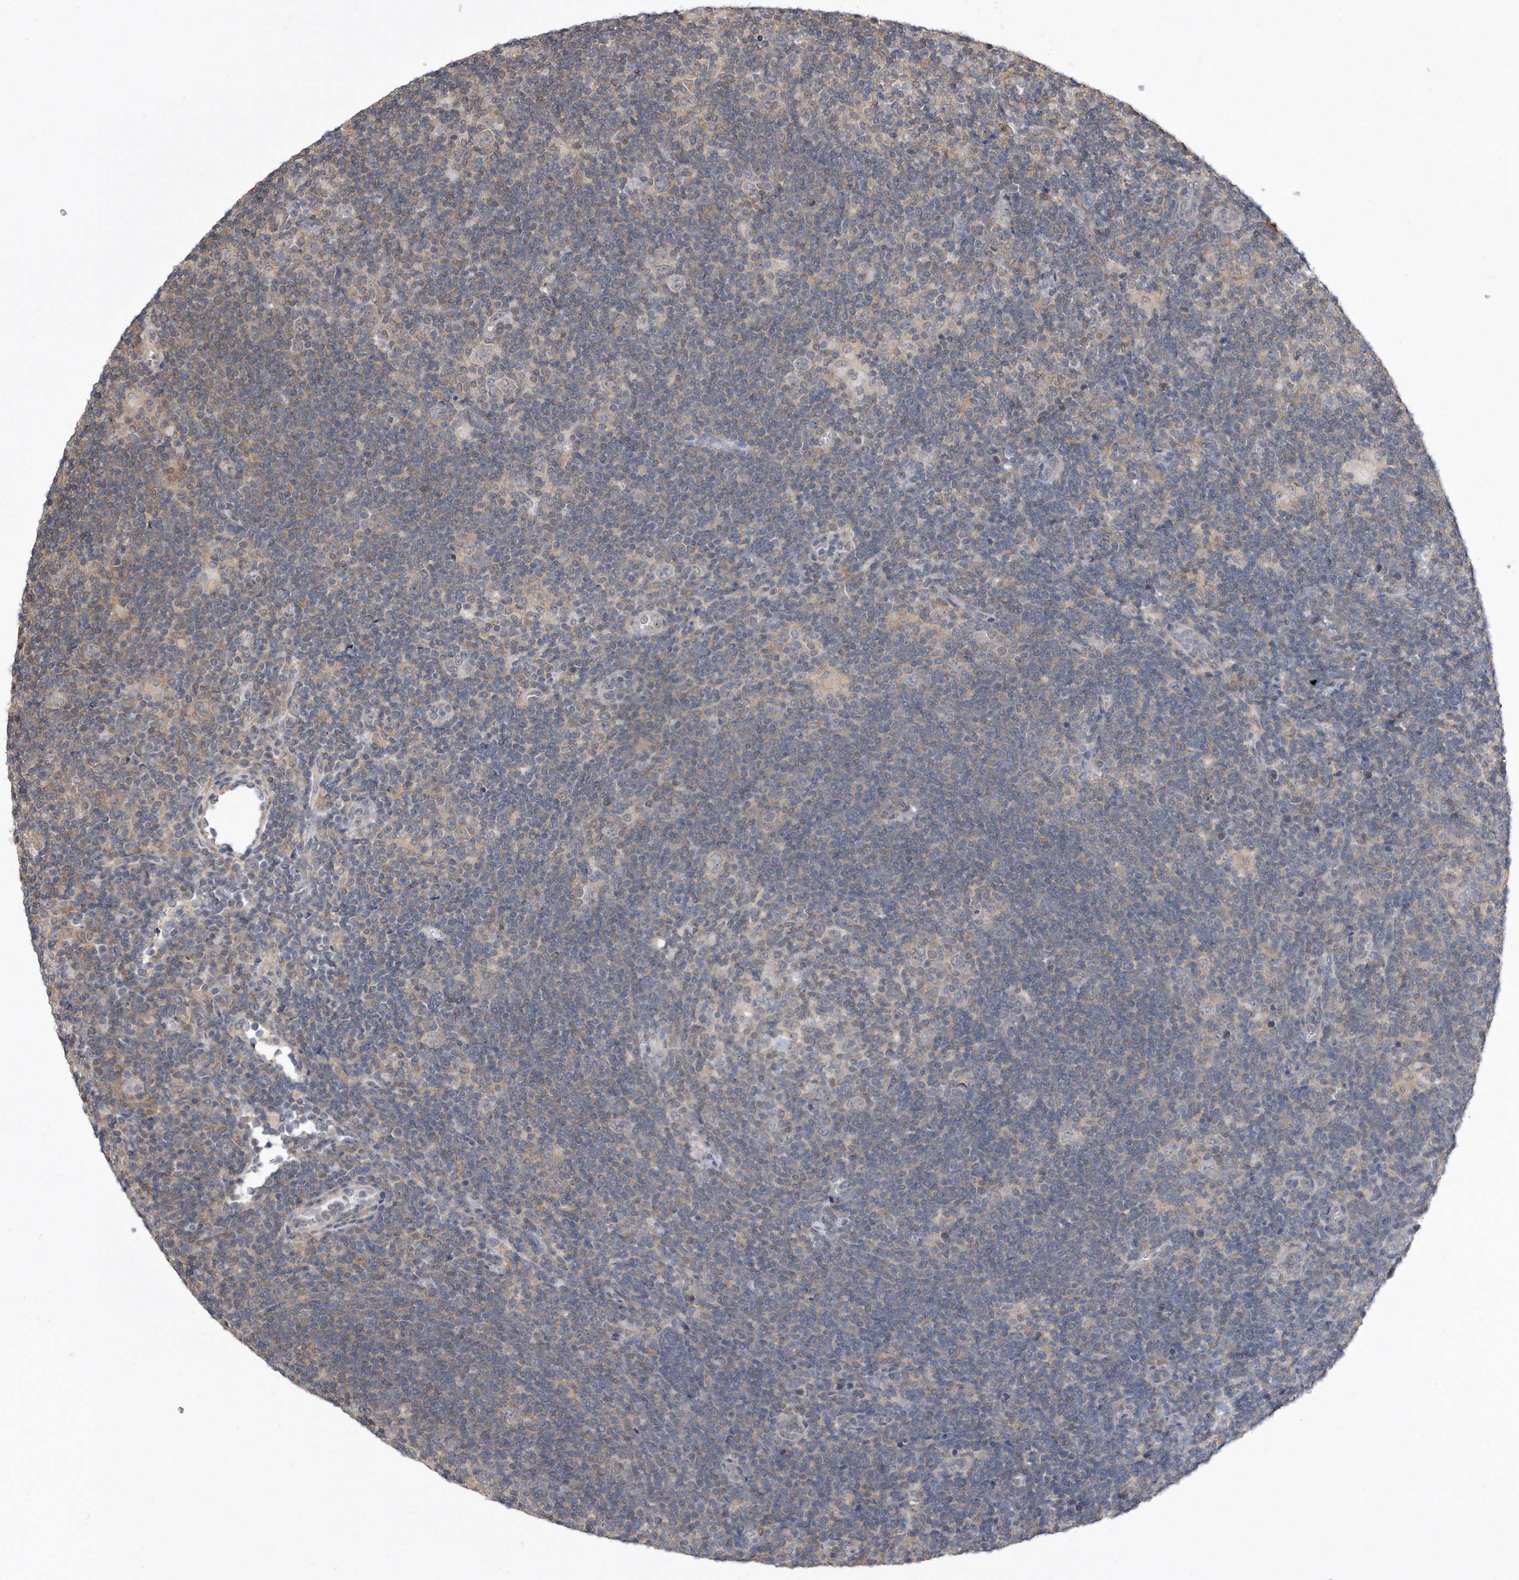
{"staining": {"intensity": "negative", "quantity": "none", "location": "none"}, "tissue": "lymphoma", "cell_type": "Tumor cells", "image_type": "cancer", "snomed": [{"axis": "morphology", "description": "Hodgkin's disease, NOS"}, {"axis": "topography", "description": "Lymph node"}], "caption": "Immunohistochemistry histopathology image of neoplastic tissue: lymphoma stained with DAB (3,3'-diaminobenzidine) displays no significant protein expression in tumor cells.", "gene": "TCP1", "patient": {"sex": "female", "age": 57}}